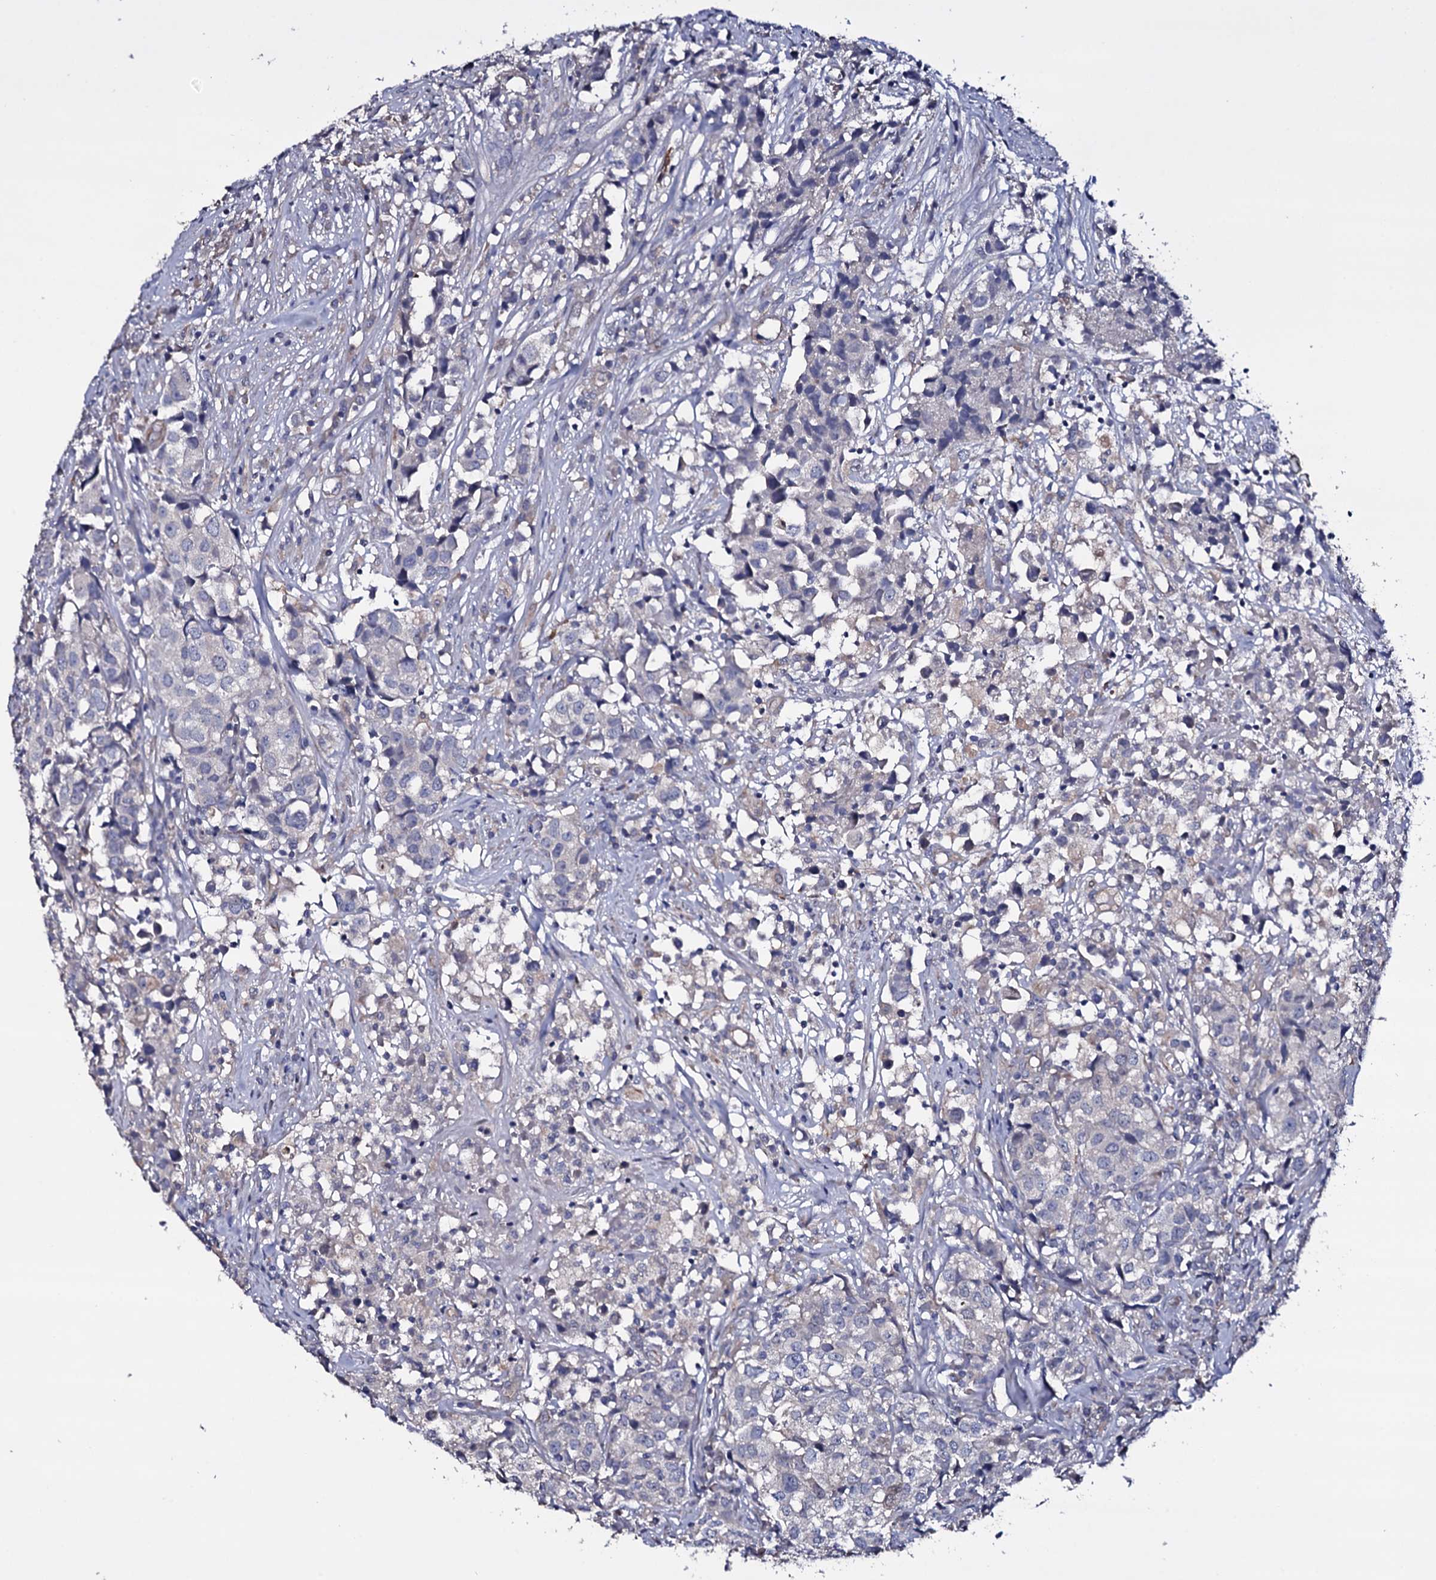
{"staining": {"intensity": "negative", "quantity": "none", "location": "none"}, "tissue": "urothelial cancer", "cell_type": "Tumor cells", "image_type": "cancer", "snomed": [{"axis": "morphology", "description": "Urothelial carcinoma, High grade"}, {"axis": "topography", "description": "Urinary bladder"}], "caption": "Immunohistochemistry of human high-grade urothelial carcinoma exhibits no expression in tumor cells.", "gene": "BCL2L14", "patient": {"sex": "female", "age": 75}}